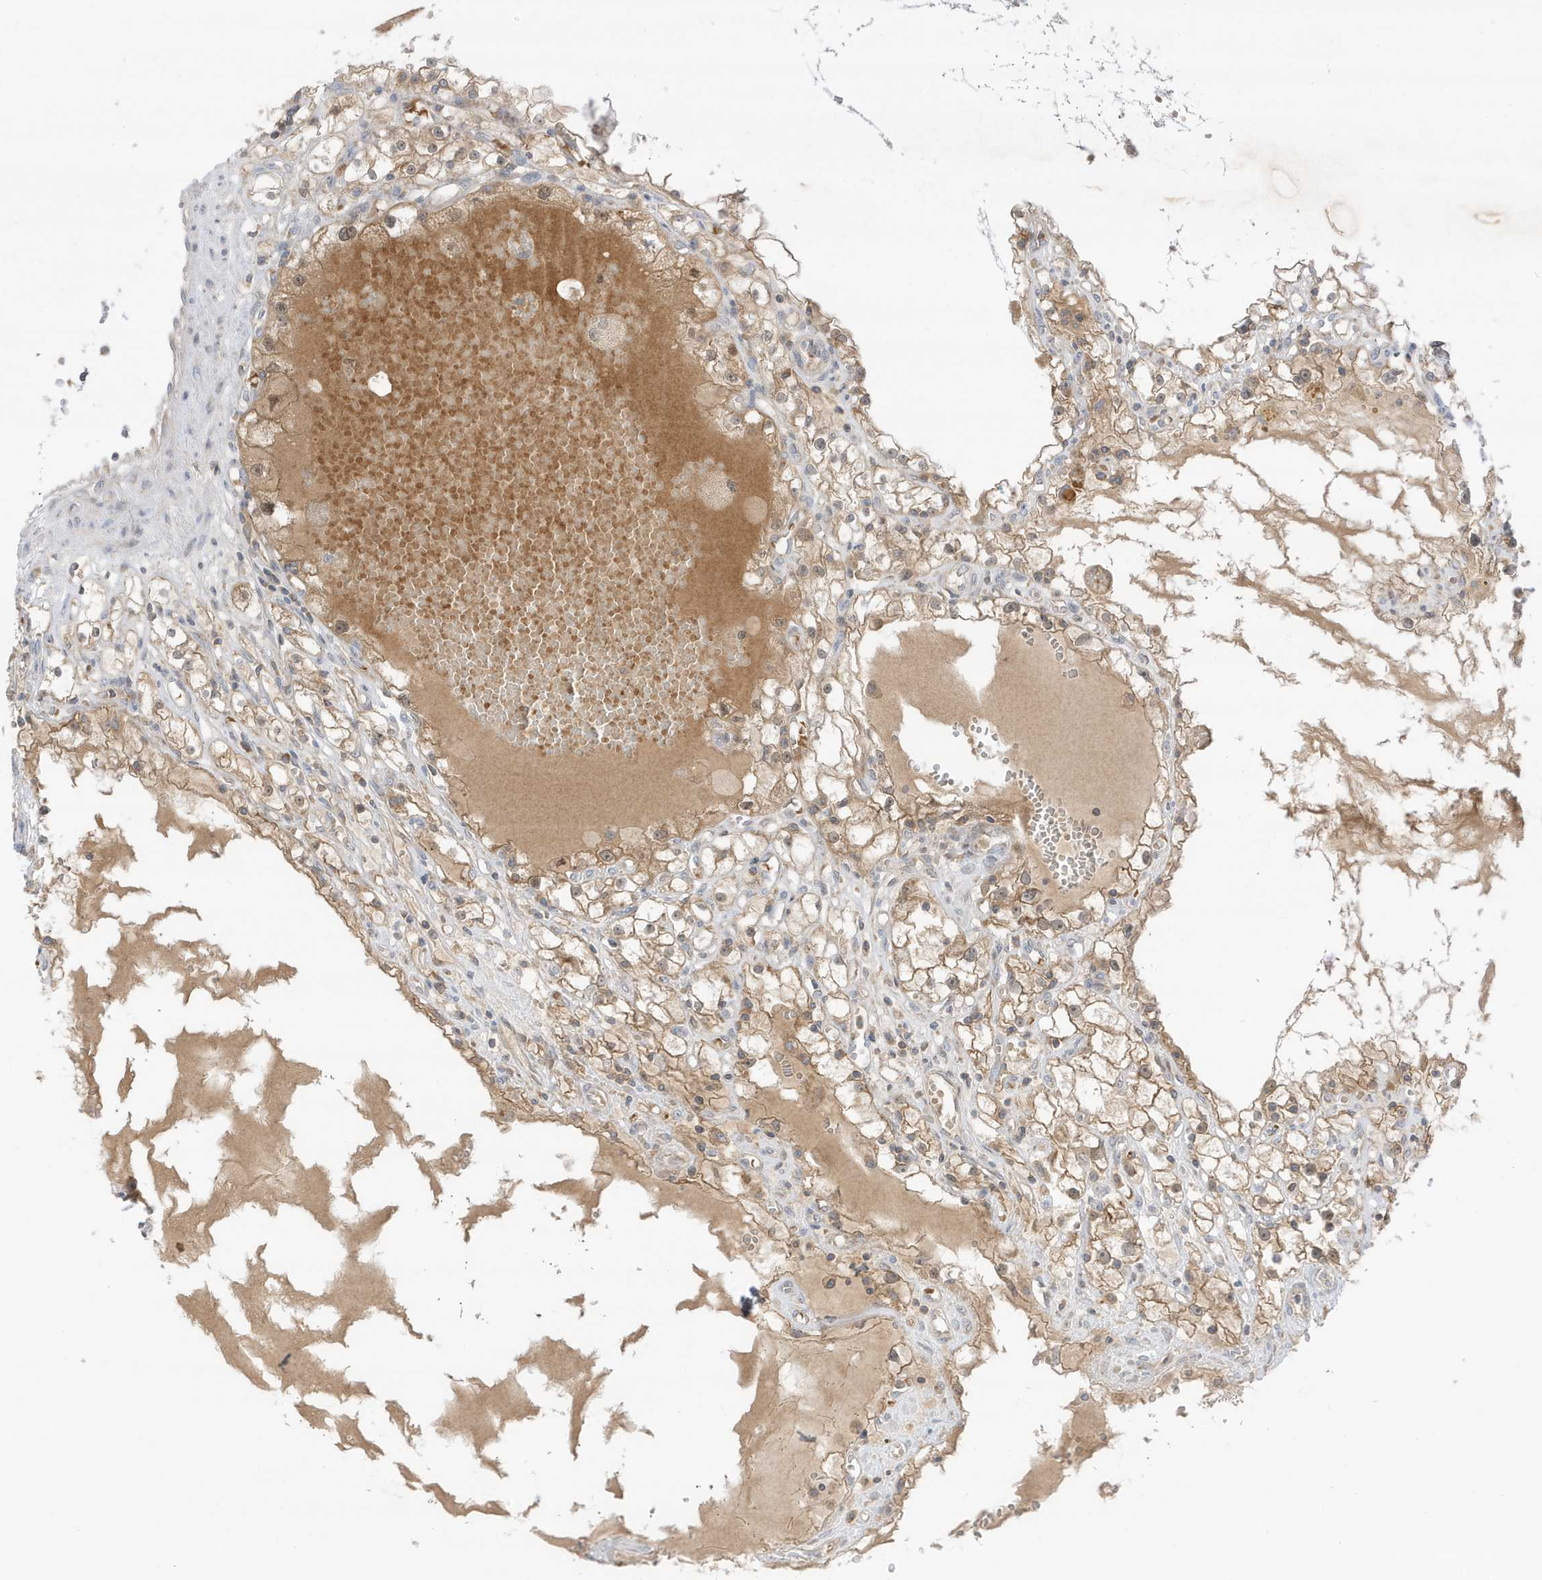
{"staining": {"intensity": "moderate", "quantity": ">75%", "location": "cytoplasmic/membranous"}, "tissue": "renal cancer", "cell_type": "Tumor cells", "image_type": "cancer", "snomed": [{"axis": "morphology", "description": "Adenocarcinoma, NOS"}, {"axis": "topography", "description": "Kidney"}], "caption": "This is an image of immunohistochemistry (IHC) staining of renal adenocarcinoma, which shows moderate expression in the cytoplasmic/membranous of tumor cells.", "gene": "NPPC", "patient": {"sex": "male", "age": 56}}